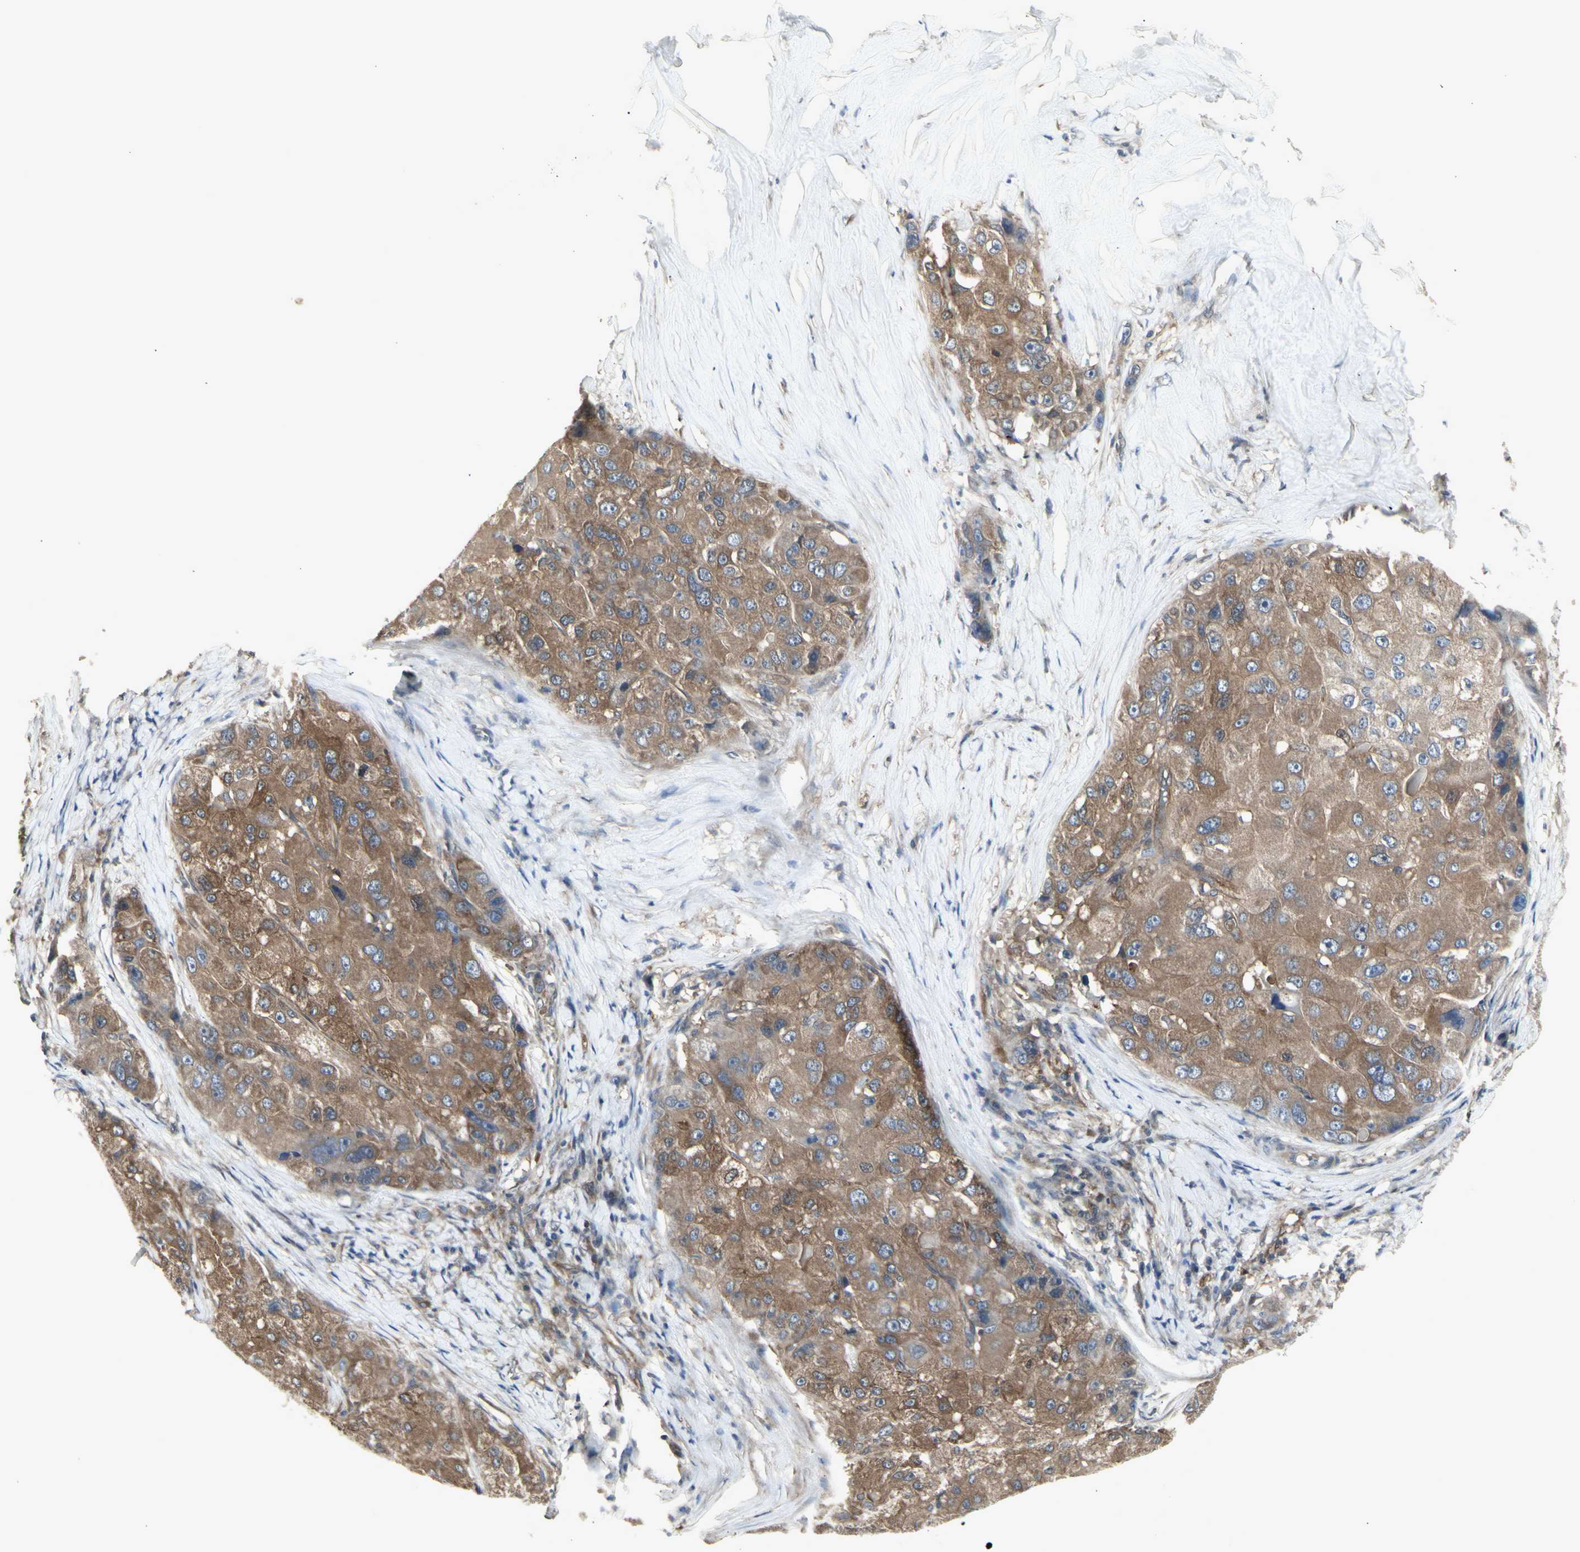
{"staining": {"intensity": "moderate", "quantity": ">75%", "location": "cytoplasmic/membranous"}, "tissue": "liver cancer", "cell_type": "Tumor cells", "image_type": "cancer", "snomed": [{"axis": "morphology", "description": "Carcinoma, Hepatocellular, NOS"}, {"axis": "topography", "description": "Liver"}], "caption": "Immunohistochemistry (IHC) (DAB (3,3'-diaminobenzidine)) staining of liver cancer demonstrates moderate cytoplasmic/membranous protein expression in approximately >75% of tumor cells.", "gene": "CHURC1-FNTB", "patient": {"sex": "male", "age": 80}}